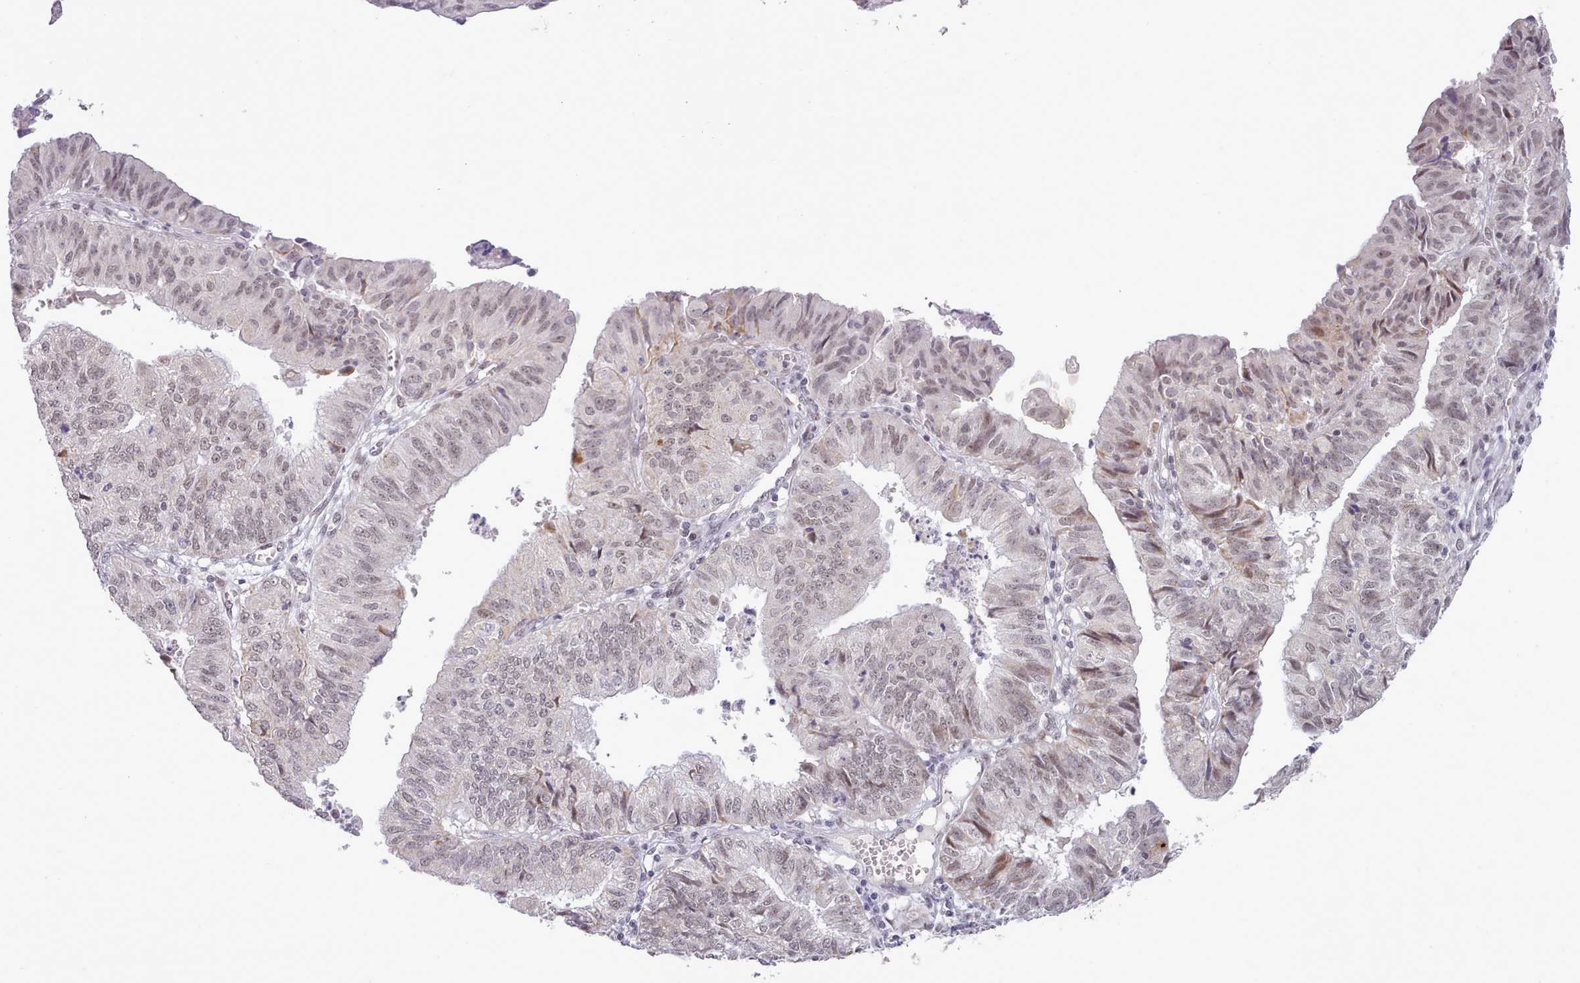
{"staining": {"intensity": "weak", "quantity": ">75%", "location": "nuclear"}, "tissue": "endometrial cancer", "cell_type": "Tumor cells", "image_type": "cancer", "snomed": [{"axis": "morphology", "description": "Adenocarcinoma, NOS"}, {"axis": "topography", "description": "Endometrium"}], "caption": "IHC staining of endometrial adenocarcinoma, which demonstrates low levels of weak nuclear positivity in about >75% of tumor cells indicating weak nuclear protein staining. The staining was performed using DAB (3,3'-diaminobenzidine) (brown) for protein detection and nuclei were counterstained in hematoxylin (blue).", "gene": "RFX1", "patient": {"sex": "female", "age": 56}}